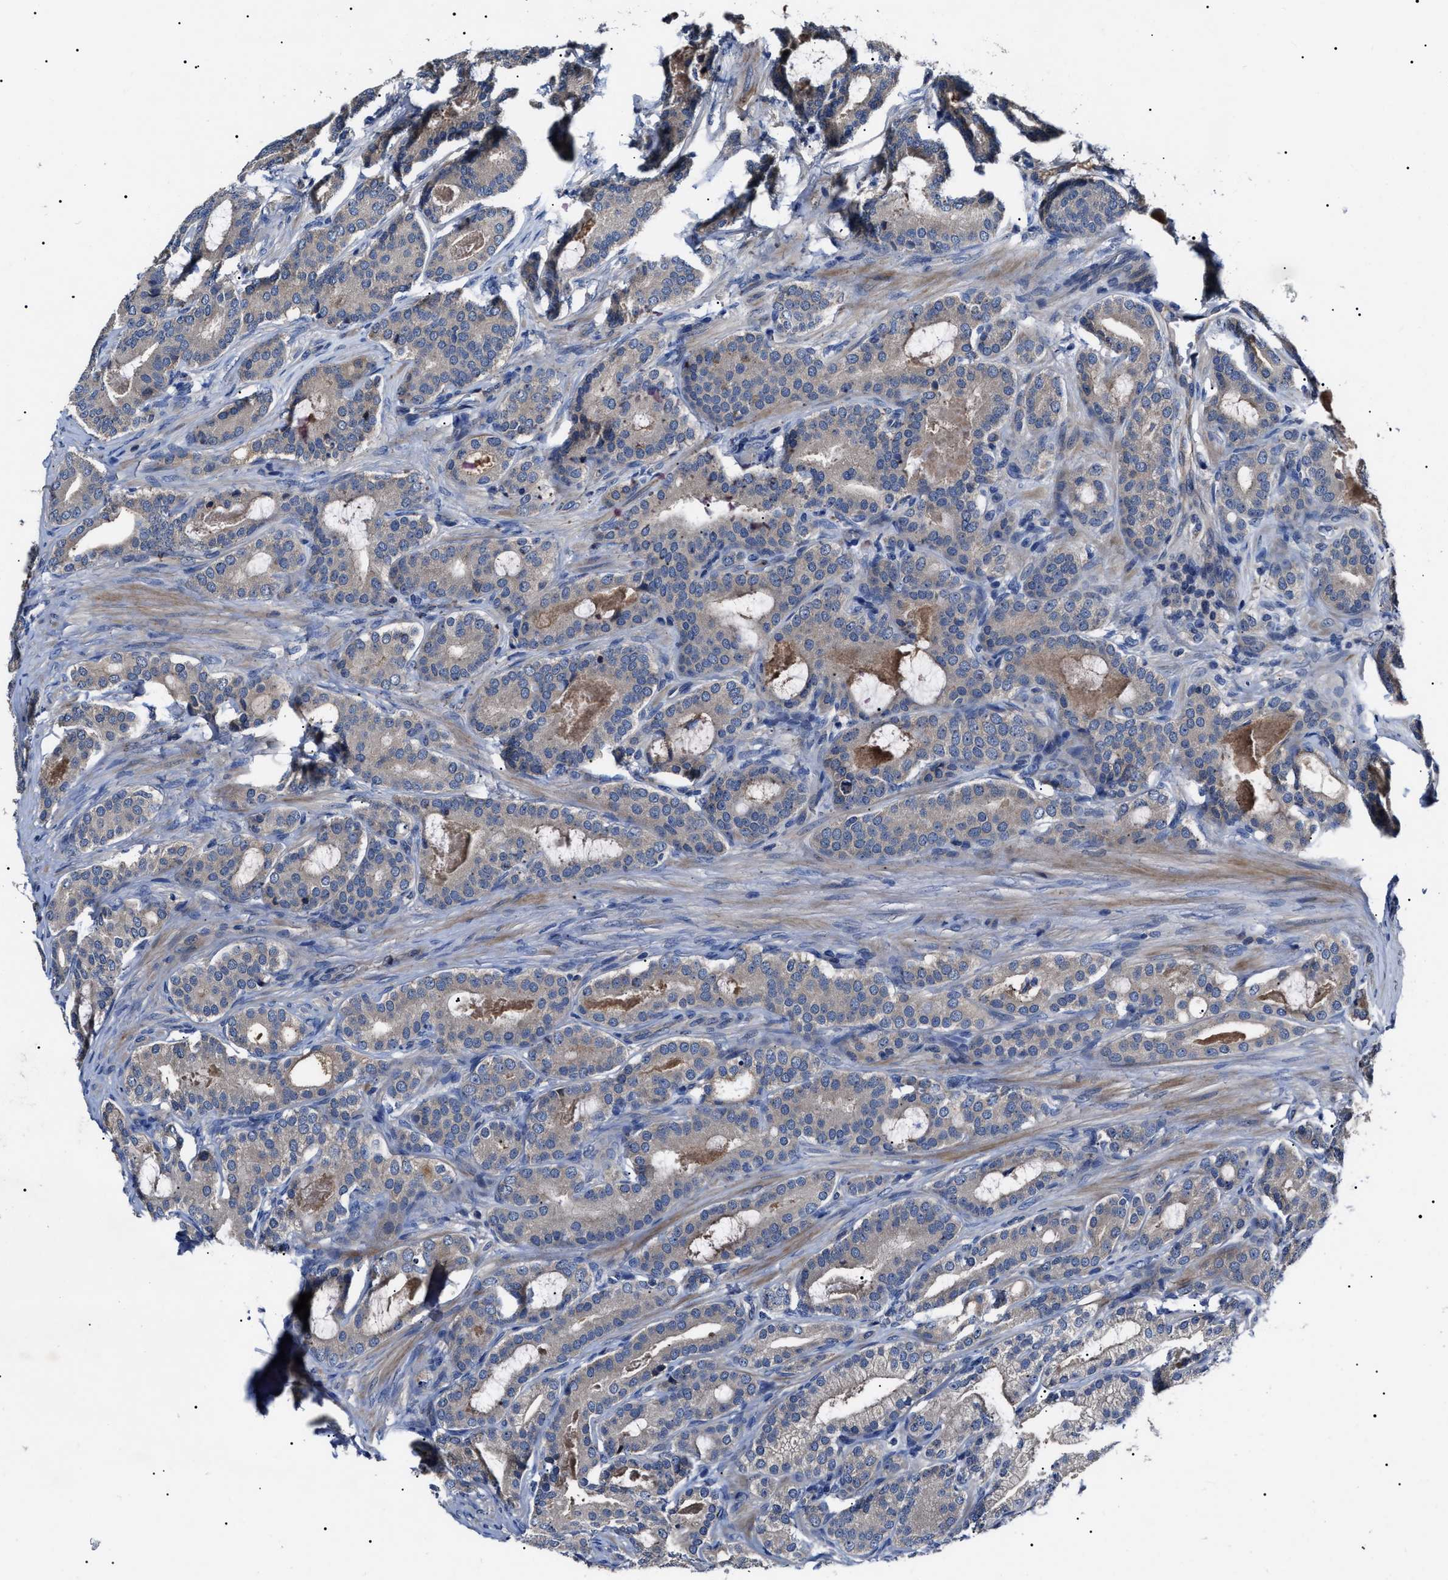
{"staining": {"intensity": "negative", "quantity": "none", "location": "none"}, "tissue": "prostate cancer", "cell_type": "Tumor cells", "image_type": "cancer", "snomed": [{"axis": "morphology", "description": "Adenocarcinoma, High grade"}, {"axis": "topography", "description": "Prostate"}], "caption": "A photomicrograph of prostate cancer (adenocarcinoma (high-grade)) stained for a protein displays no brown staining in tumor cells.", "gene": "IFT81", "patient": {"sex": "male", "age": 60}}